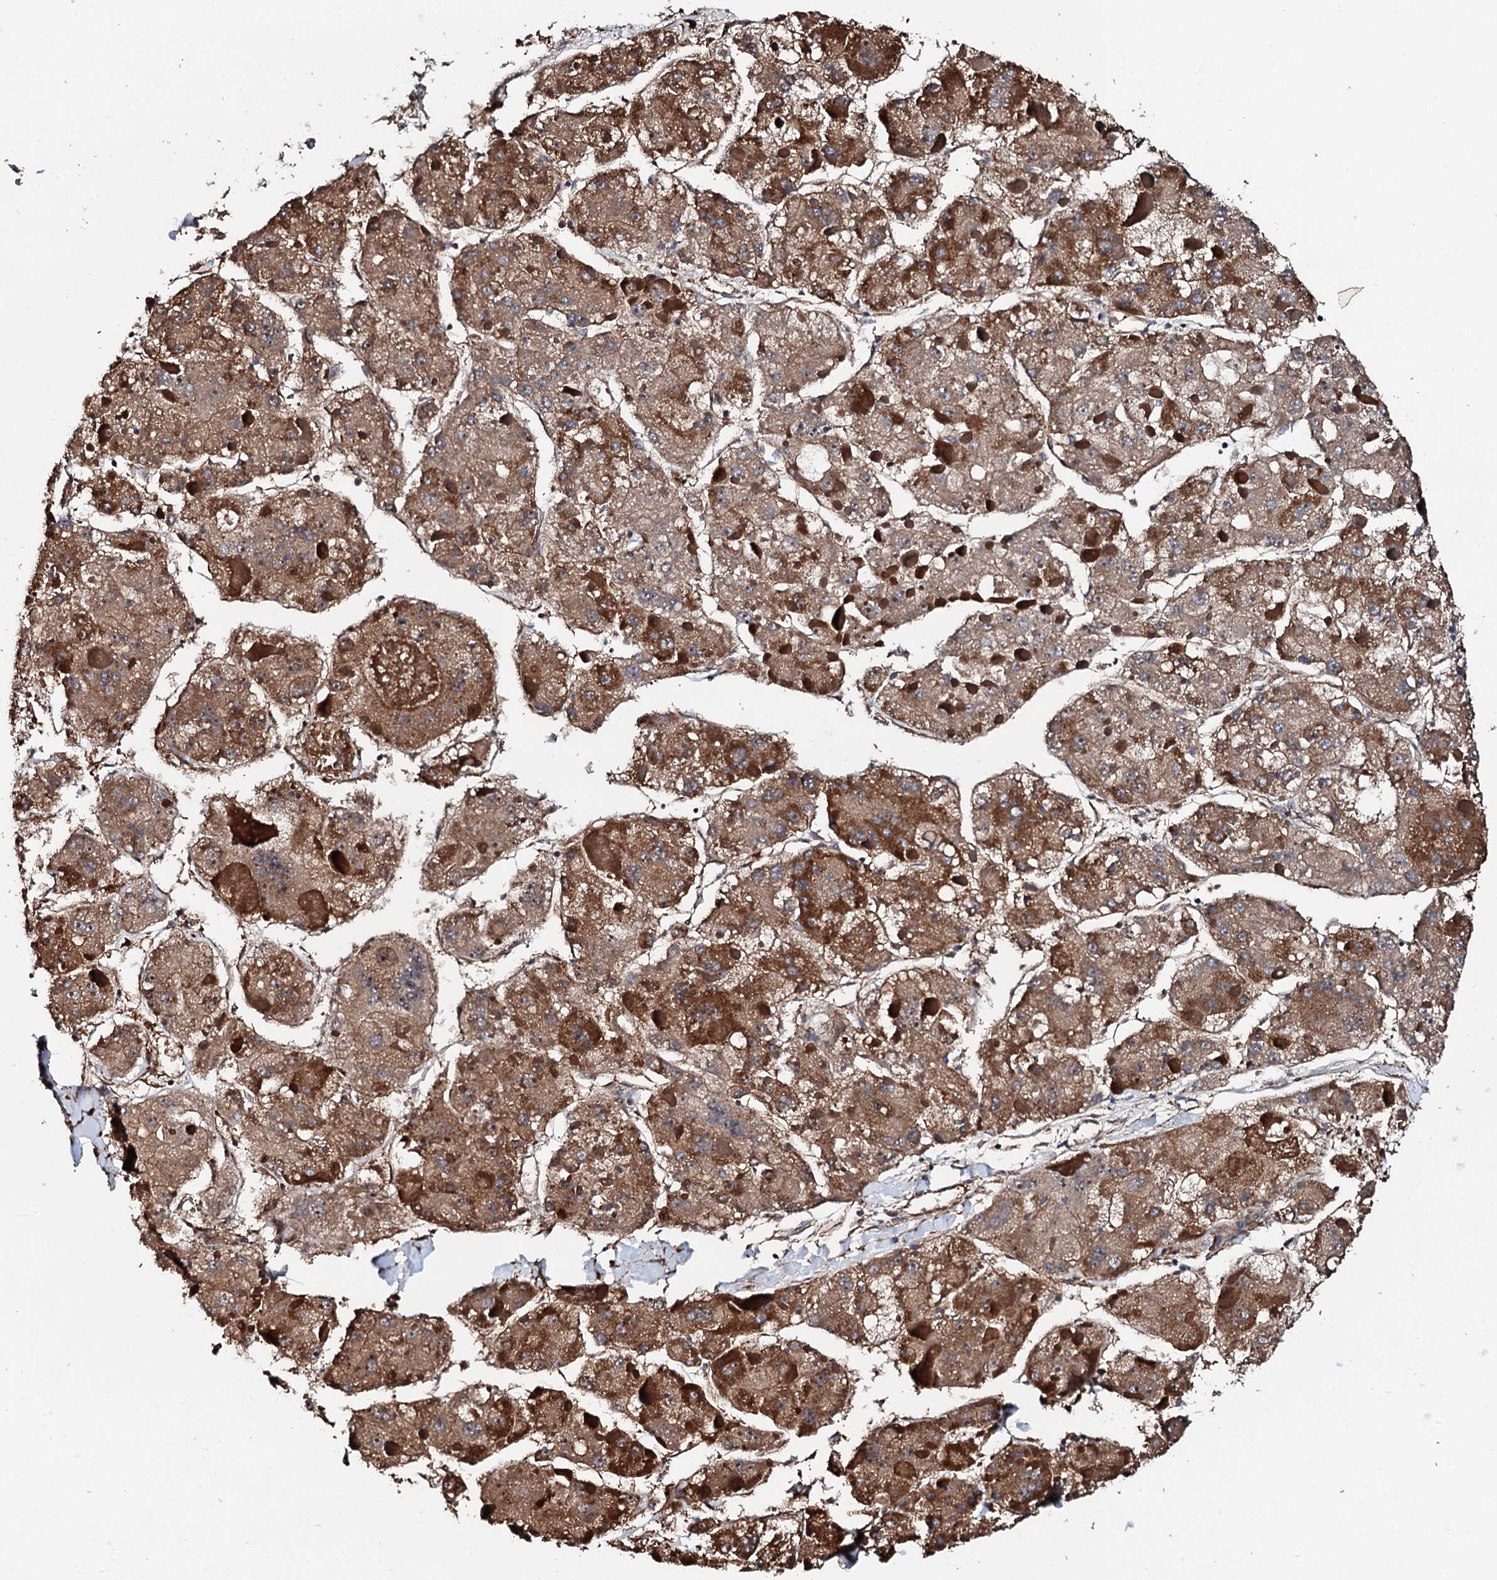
{"staining": {"intensity": "moderate", "quantity": ">75%", "location": "cytoplasmic/membranous"}, "tissue": "liver cancer", "cell_type": "Tumor cells", "image_type": "cancer", "snomed": [{"axis": "morphology", "description": "Carcinoma, Hepatocellular, NOS"}, {"axis": "topography", "description": "Liver"}], "caption": "Brown immunohistochemical staining in liver cancer exhibits moderate cytoplasmic/membranous positivity in approximately >75% of tumor cells. (DAB IHC with brightfield microscopy, high magnification).", "gene": "CKAP5", "patient": {"sex": "female", "age": 73}}